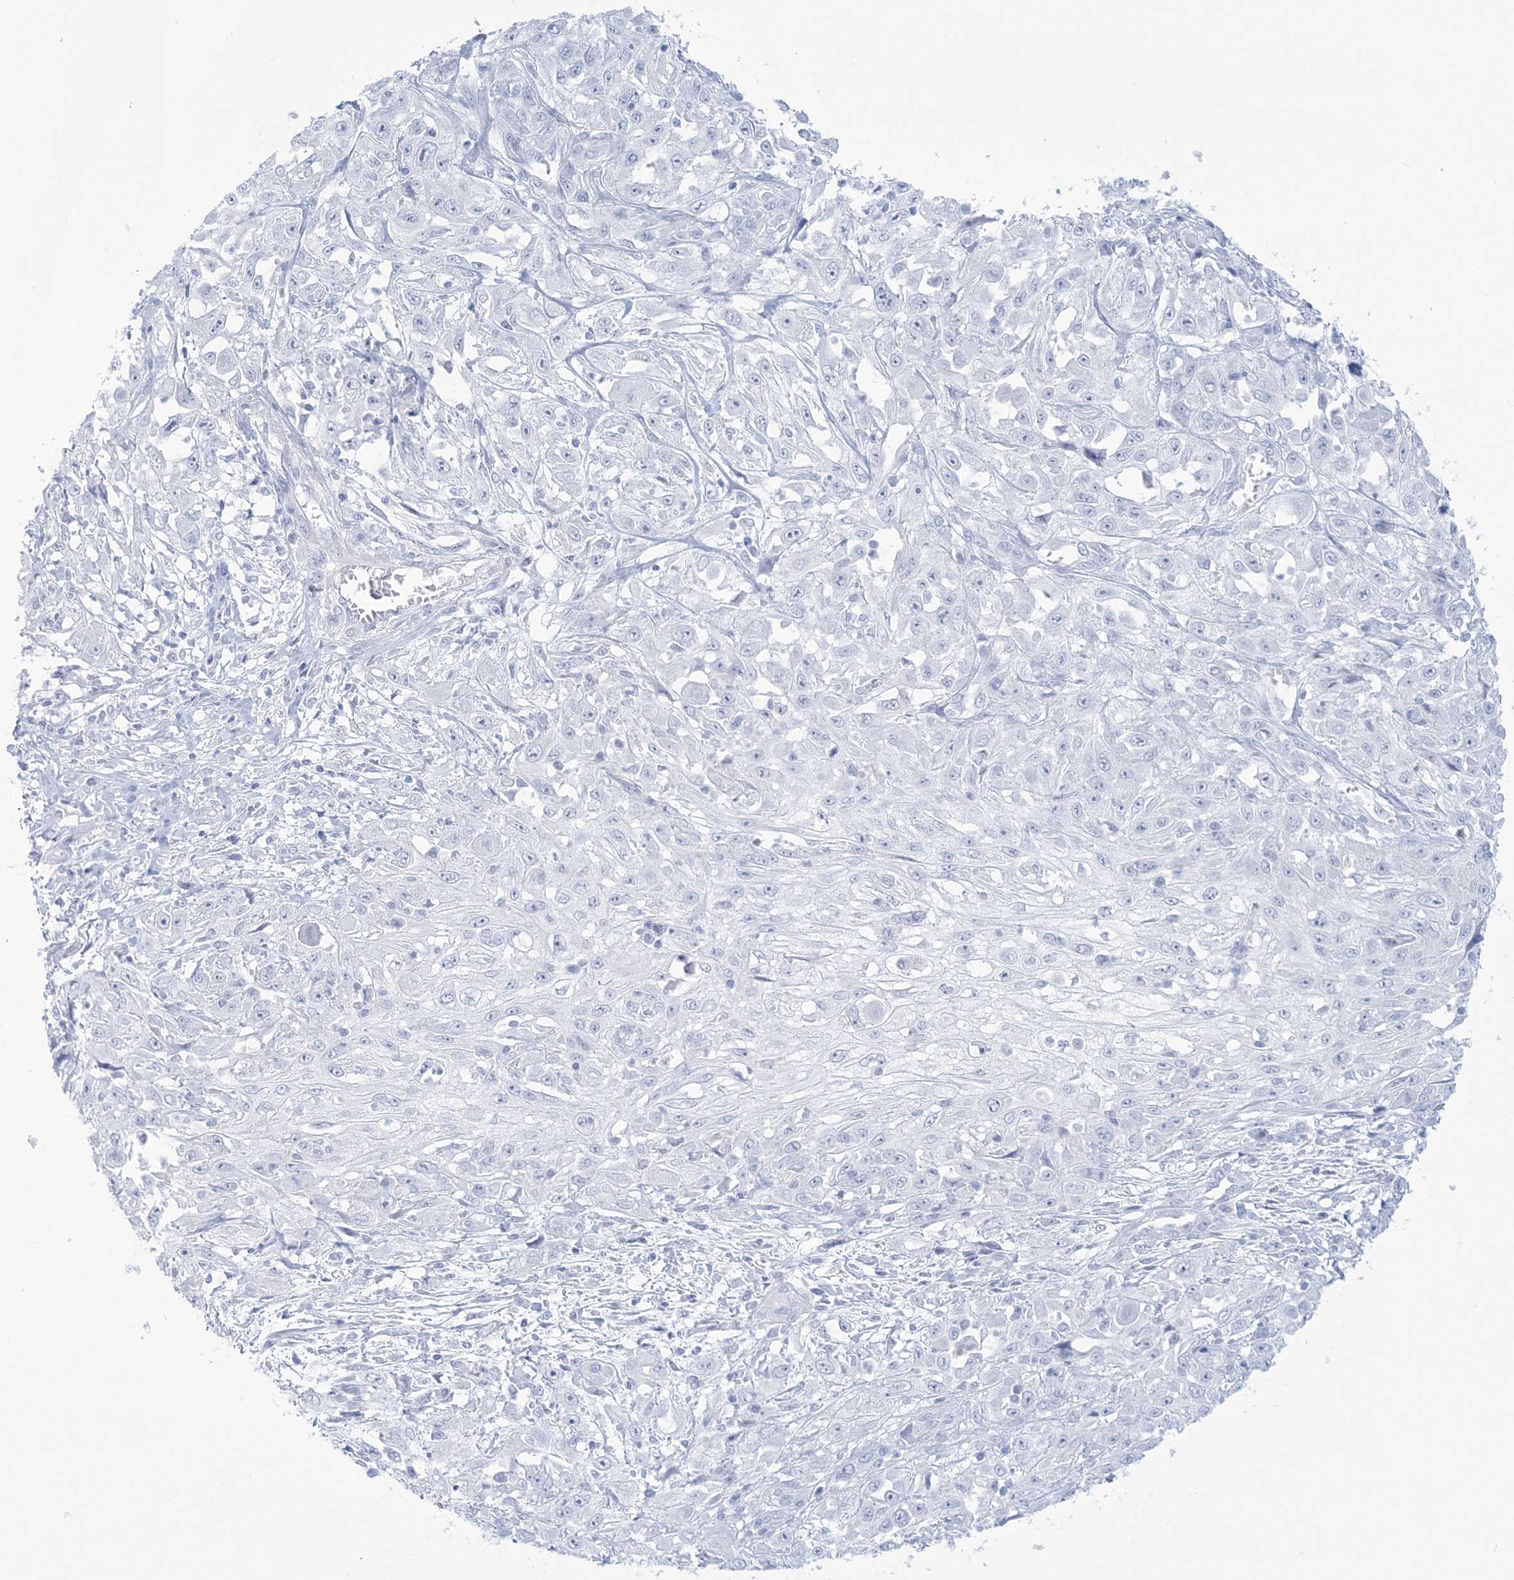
{"staining": {"intensity": "negative", "quantity": "none", "location": "none"}, "tissue": "skin cancer", "cell_type": "Tumor cells", "image_type": "cancer", "snomed": [{"axis": "morphology", "description": "Squamous cell carcinoma, NOS"}, {"axis": "morphology", "description": "Squamous cell carcinoma, metastatic, NOS"}, {"axis": "topography", "description": "Skin"}, {"axis": "topography", "description": "Lymph node"}], "caption": "Tumor cells are negative for brown protein staining in metastatic squamous cell carcinoma (skin).", "gene": "AGXT", "patient": {"sex": "male", "age": 75}}